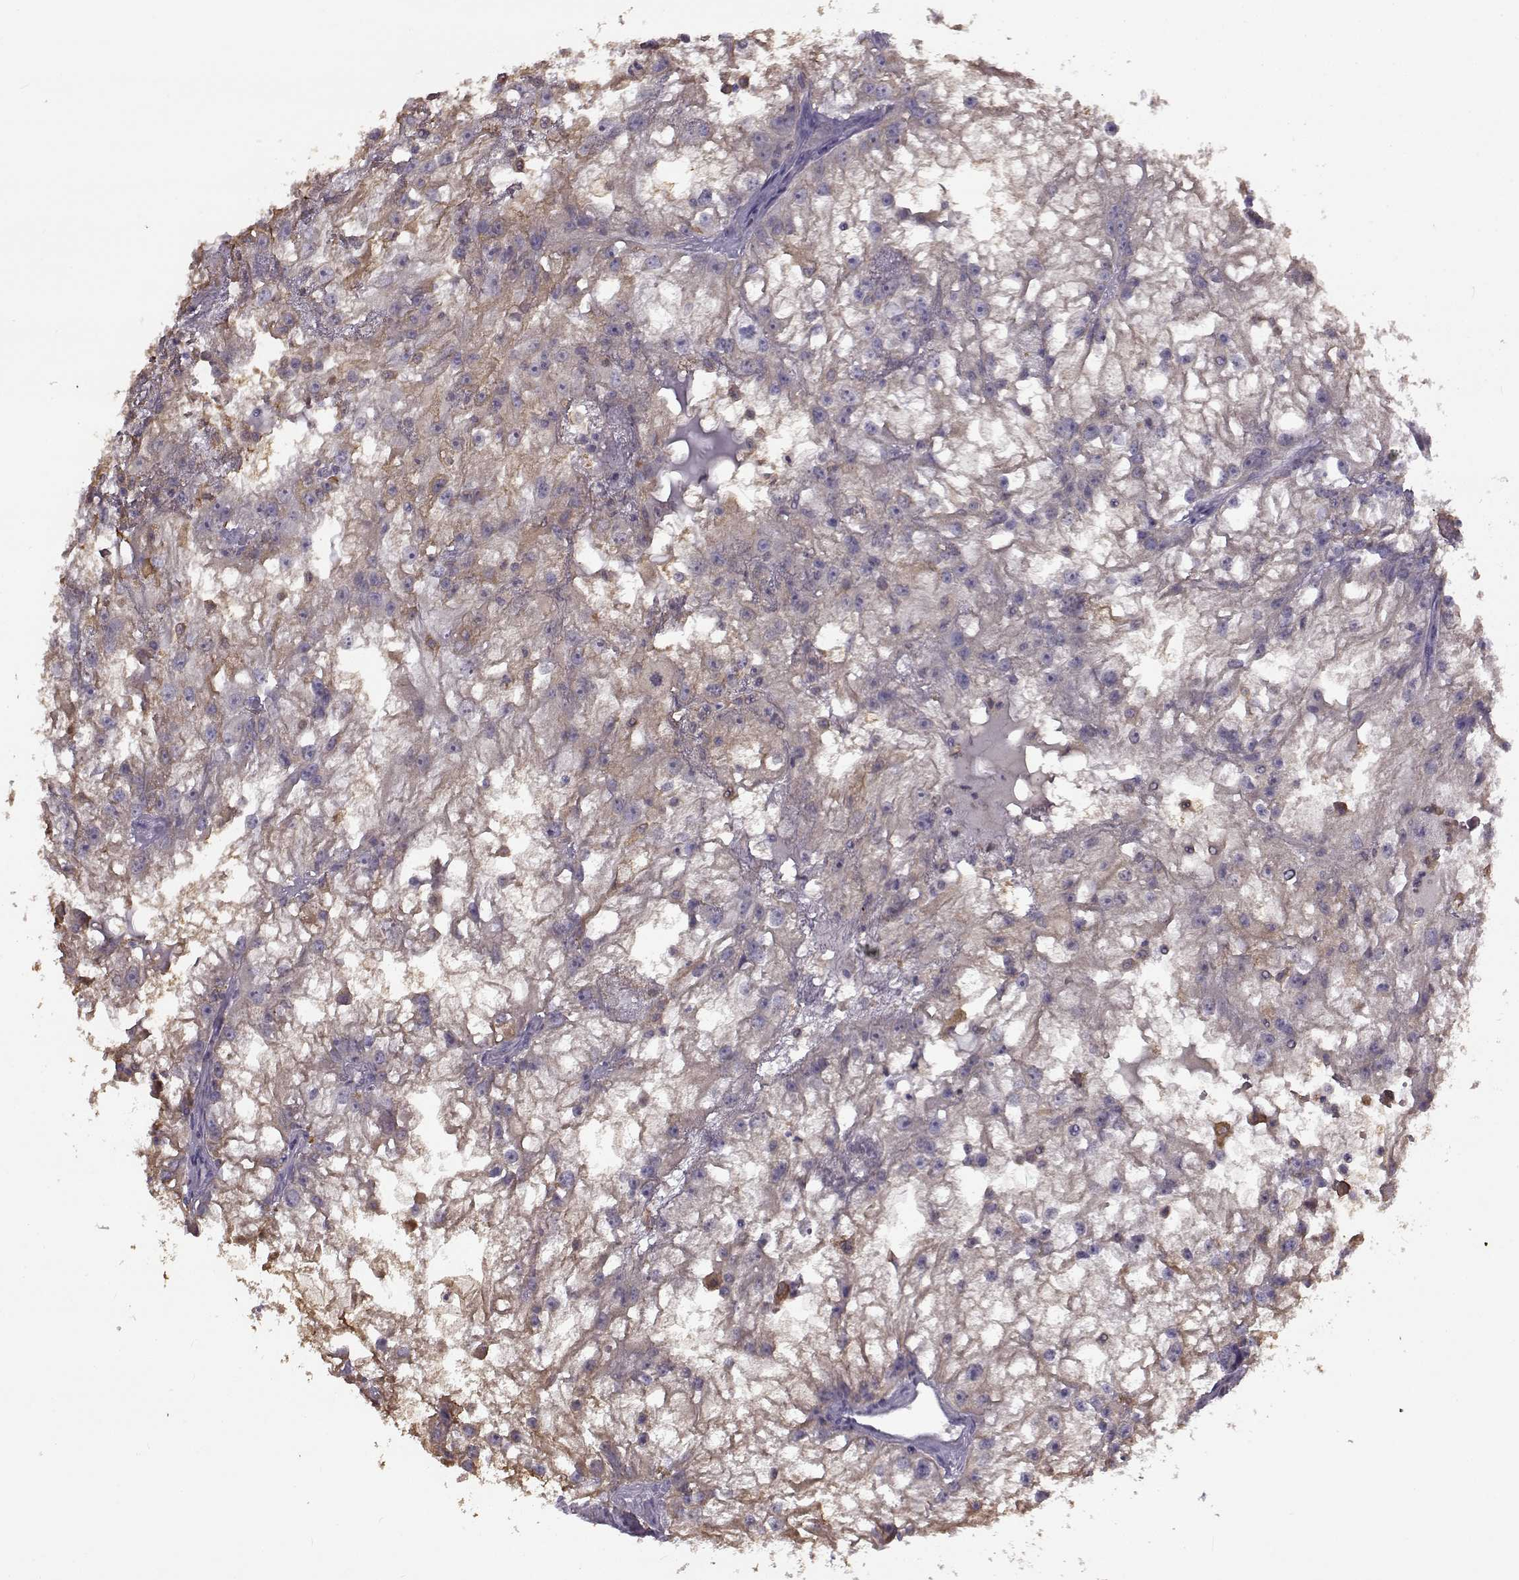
{"staining": {"intensity": "weak", "quantity": ">75%", "location": "cytoplasmic/membranous"}, "tissue": "renal cancer", "cell_type": "Tumor cells", "image_type": "cancer", "snomed": [{"axis": "morphology", "description": "Adenocarcinoma, NOS"}, {"axis": "topography", "description": "Kidney"}], "caption": "The immunohistochemical stain labels weak cytoplasmic/membranous expression in tumor cells of adenocarcinoma (renal) tissue.", "gene": "UCP3", "patient": {"sex": "male", "age": 59}}